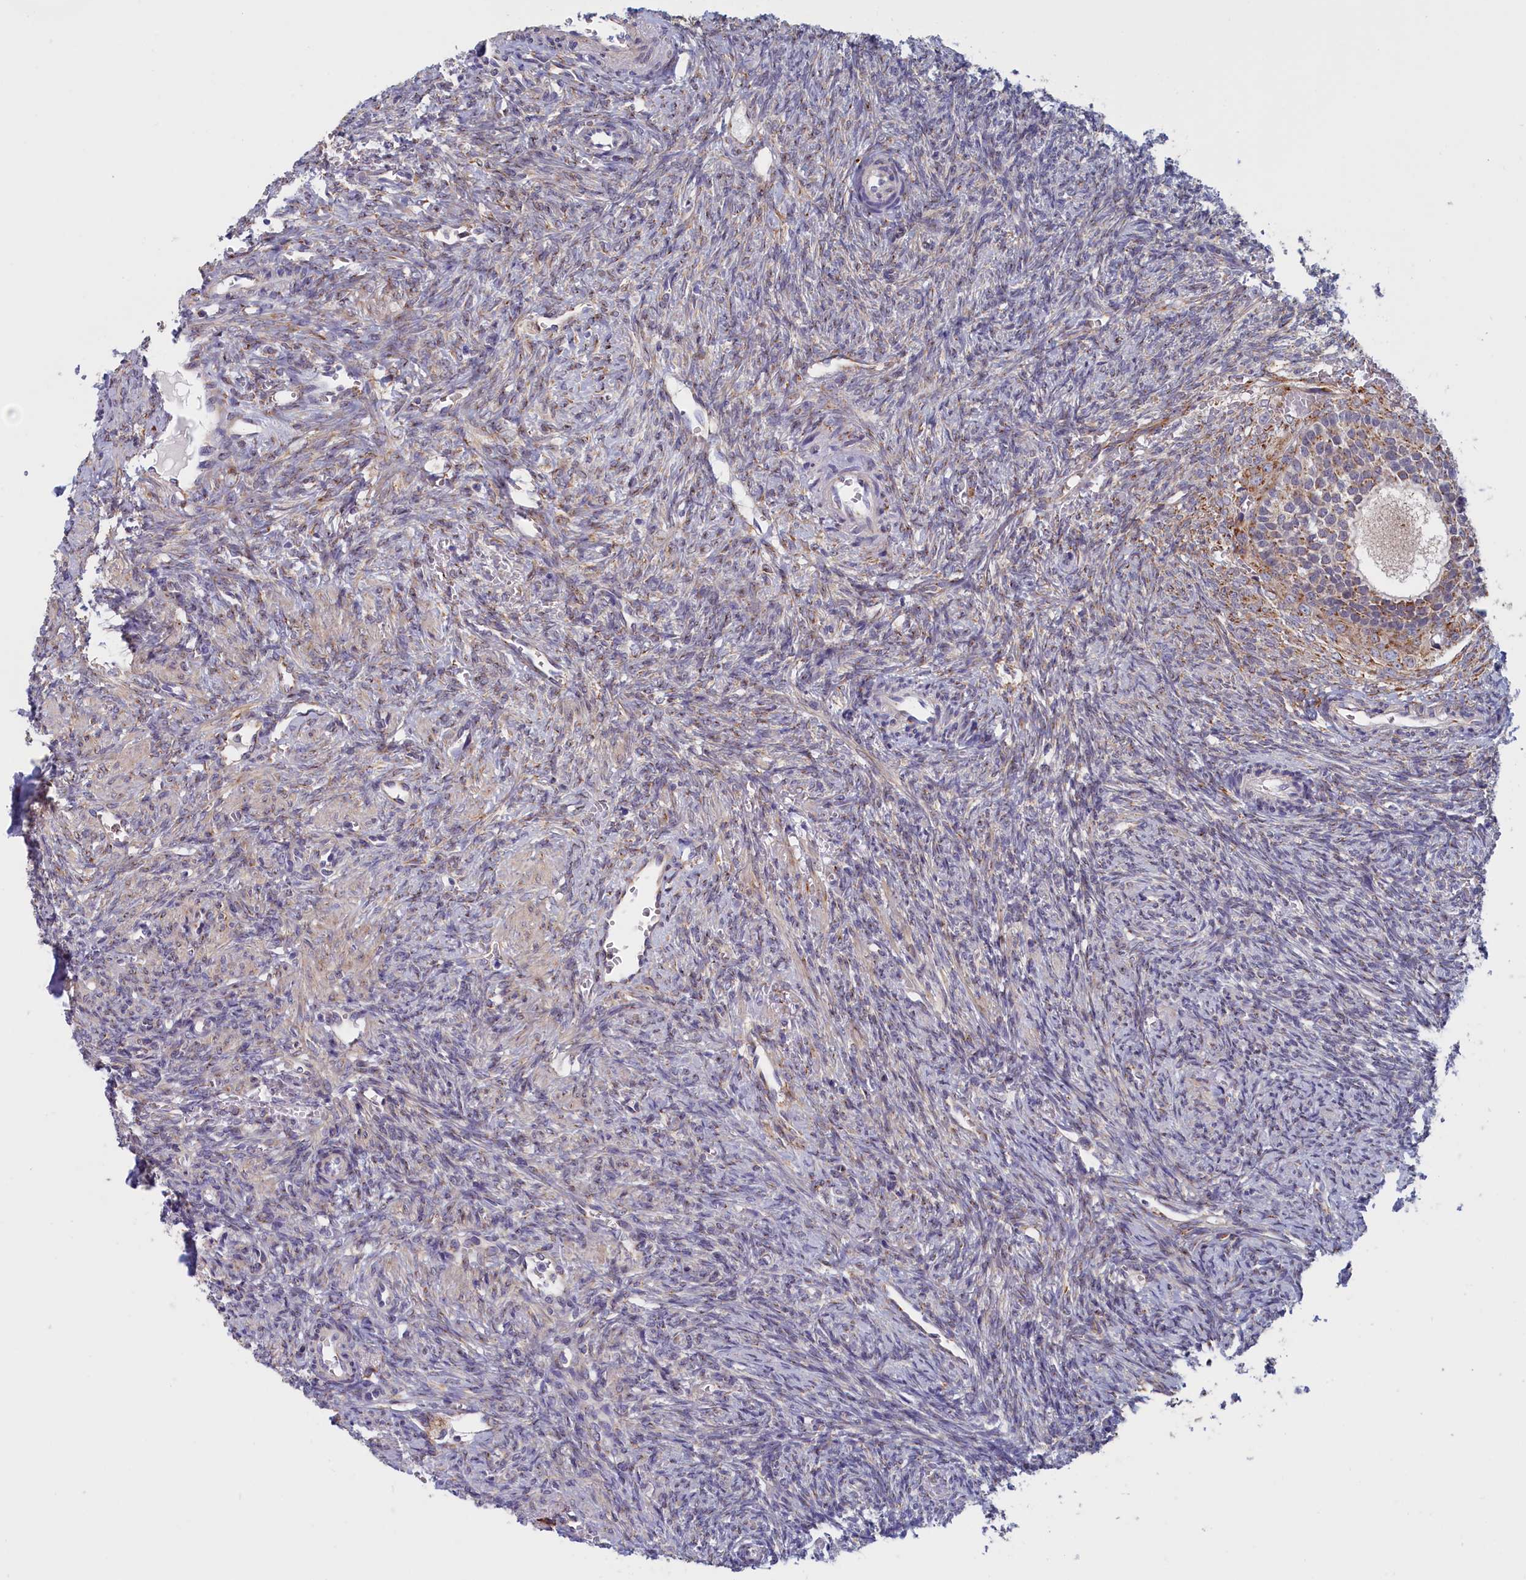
{"staining": {"intensity": "moderate", "quantity": "<25%", "location": "cytoplasmic/membranous"}, "tissue": "ovary", "cell_type": "Follicle cells", "image_type": "normal", "snomed": [{"axis": "morphology", "description": "Normal tissue, NOS"}, {"axis": "topography", "description": "Ovary"}], "caption": "Ovary stained with DAB (3,3'-diaminobenzidine) immunohistochemistry shows low levels of moderate cytoplasmic/membranous positivity in about <25% of follicle cells. The protein is shown in brown color, while the nuclei are stained blue.", "gene": "CCDC68", "patient": {"sex": "female", "age": 41}}